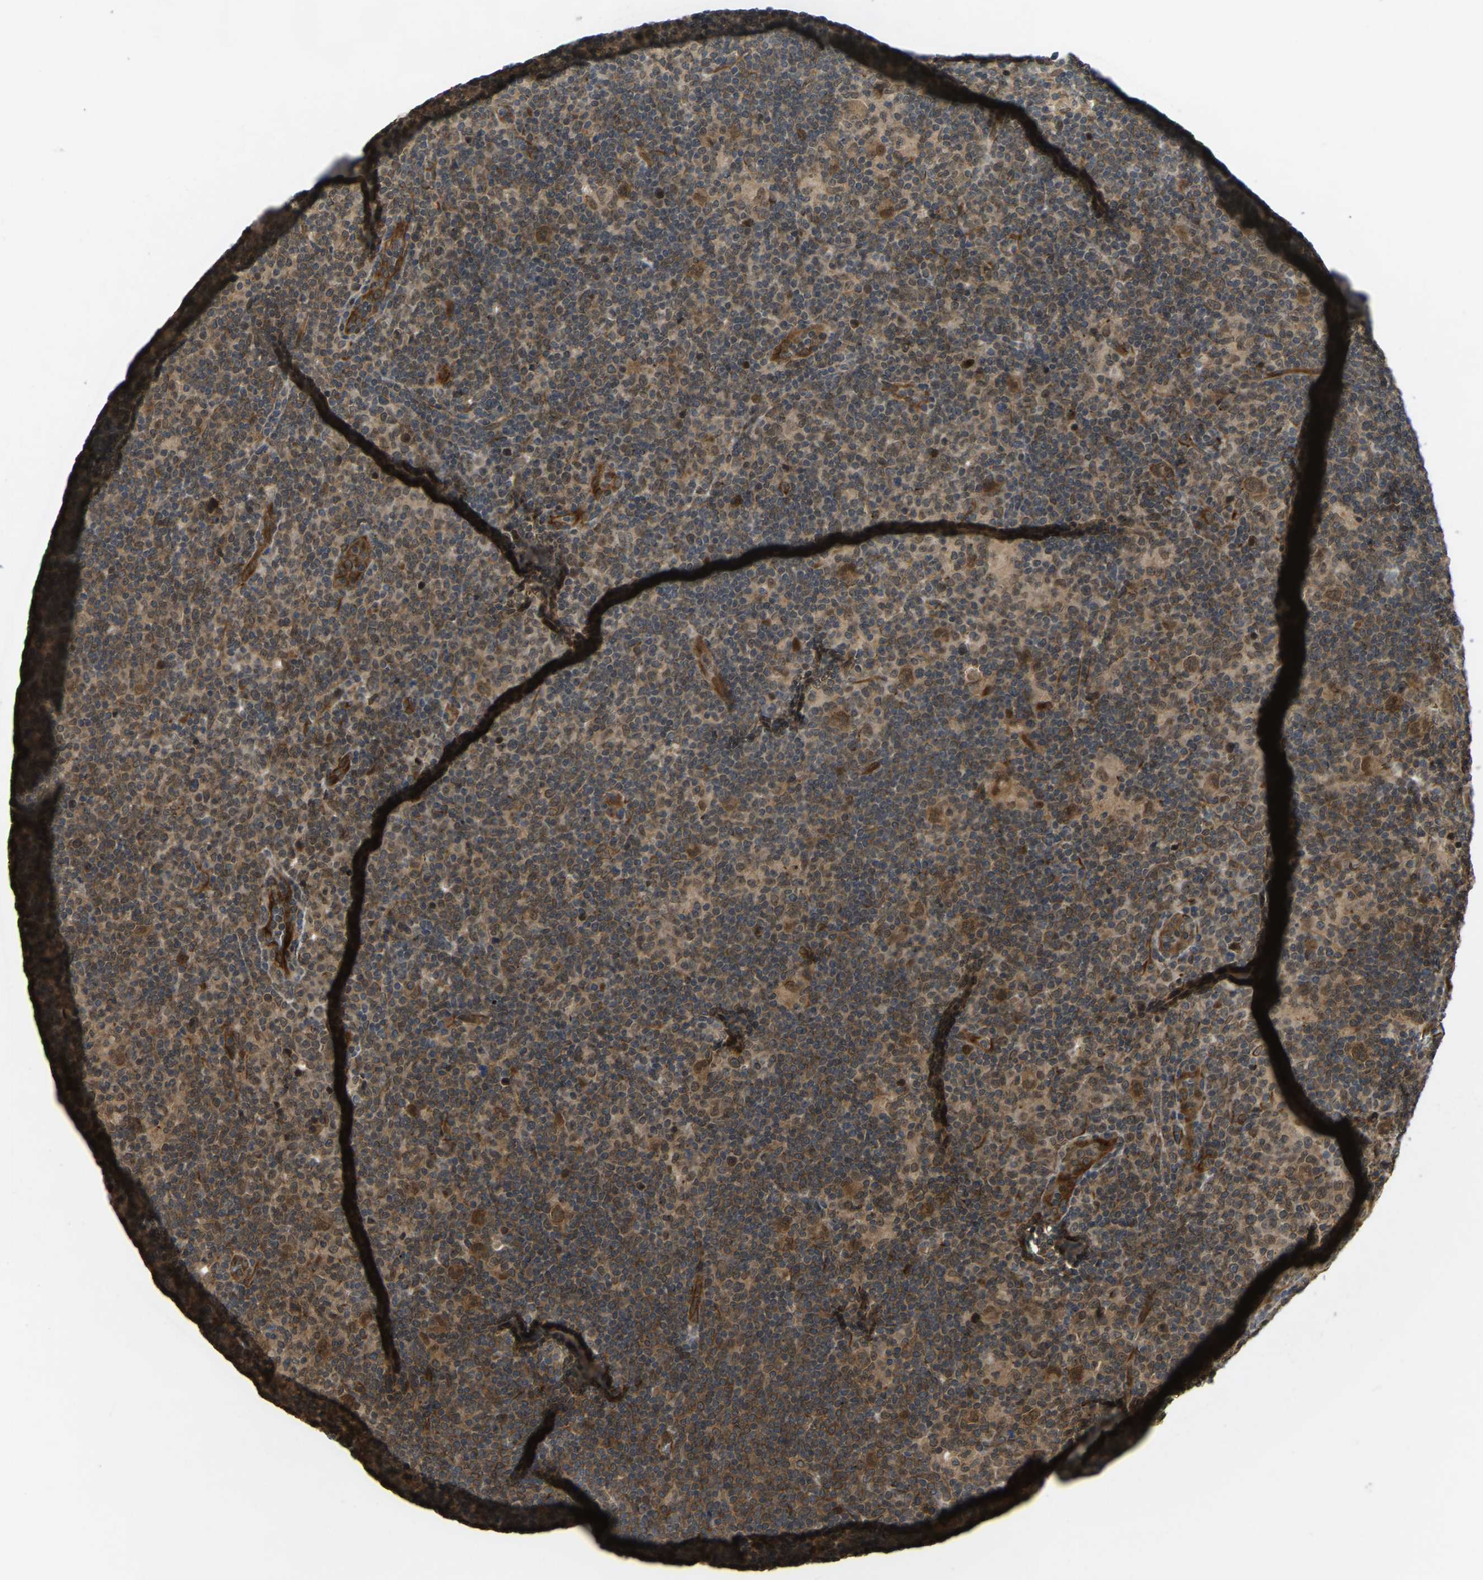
{"staining": {"intensity": "moderate", "quantity": ">75%", "location": "cytoplasmic/membranous,nuclear"}, "tissue": "lymphoma", "cell_type": "Tumor cells", "image_type": "cancer", "snomed": [{"axis": "morphology", "description": "Hodgkin's disease, NOS"}, {"axis": "topography", "description": "Lymph node"}], "caption": "This histopathology image reveals IHC staining of human lymphoma, with medium moderate cytoplasmic/membranous and nuclear expression in about >75% of tumor cells.", "gene": "KIAA1549", "patient": {"sex": "female", "age": 57}}